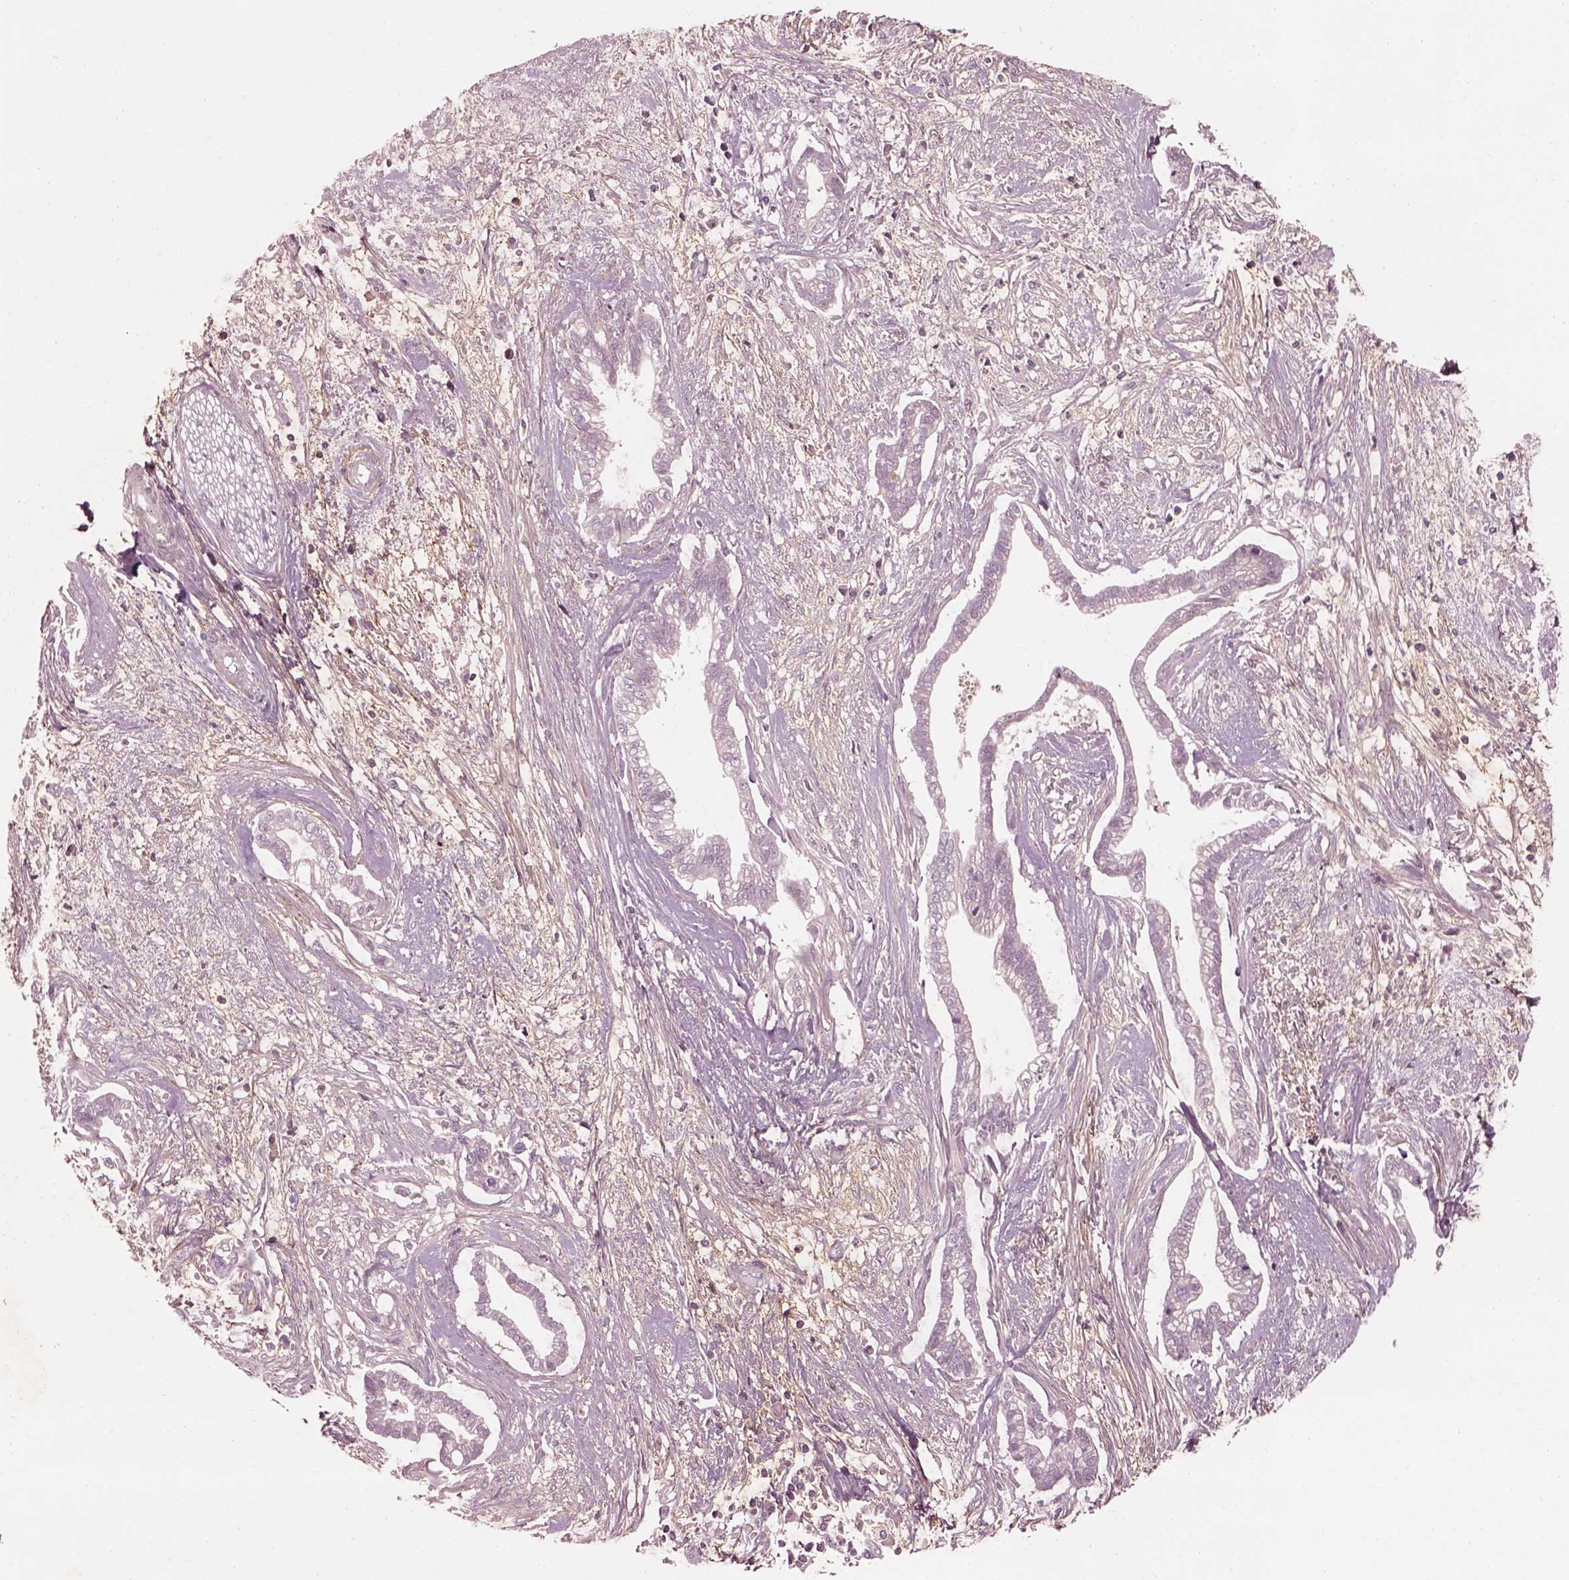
{"staining": {"intensity": "negative", "quantity": "none", "location": "none"}, "tissue": "cervical cancer", "cell_type": "Tumor cells", "image_type": "cancer", "snomed": [{"axis": "morphology", "description": "Adenocarcinoma, NOS"}, {"axis": "topography", "description": "Cervix"}], "caption": "A histopathology image of human cervical adenocarcinoma is negative for staining in tumor cells. The staining was performed using DAB (3,3'-diaminobenzidine) to visualize the protein expression in brown, while the nuclei were stained in blue with hematoxylin (Magnification: 20x).", "gene": "EFEMP1", "patient": {"sex": "female", "age": 62}}